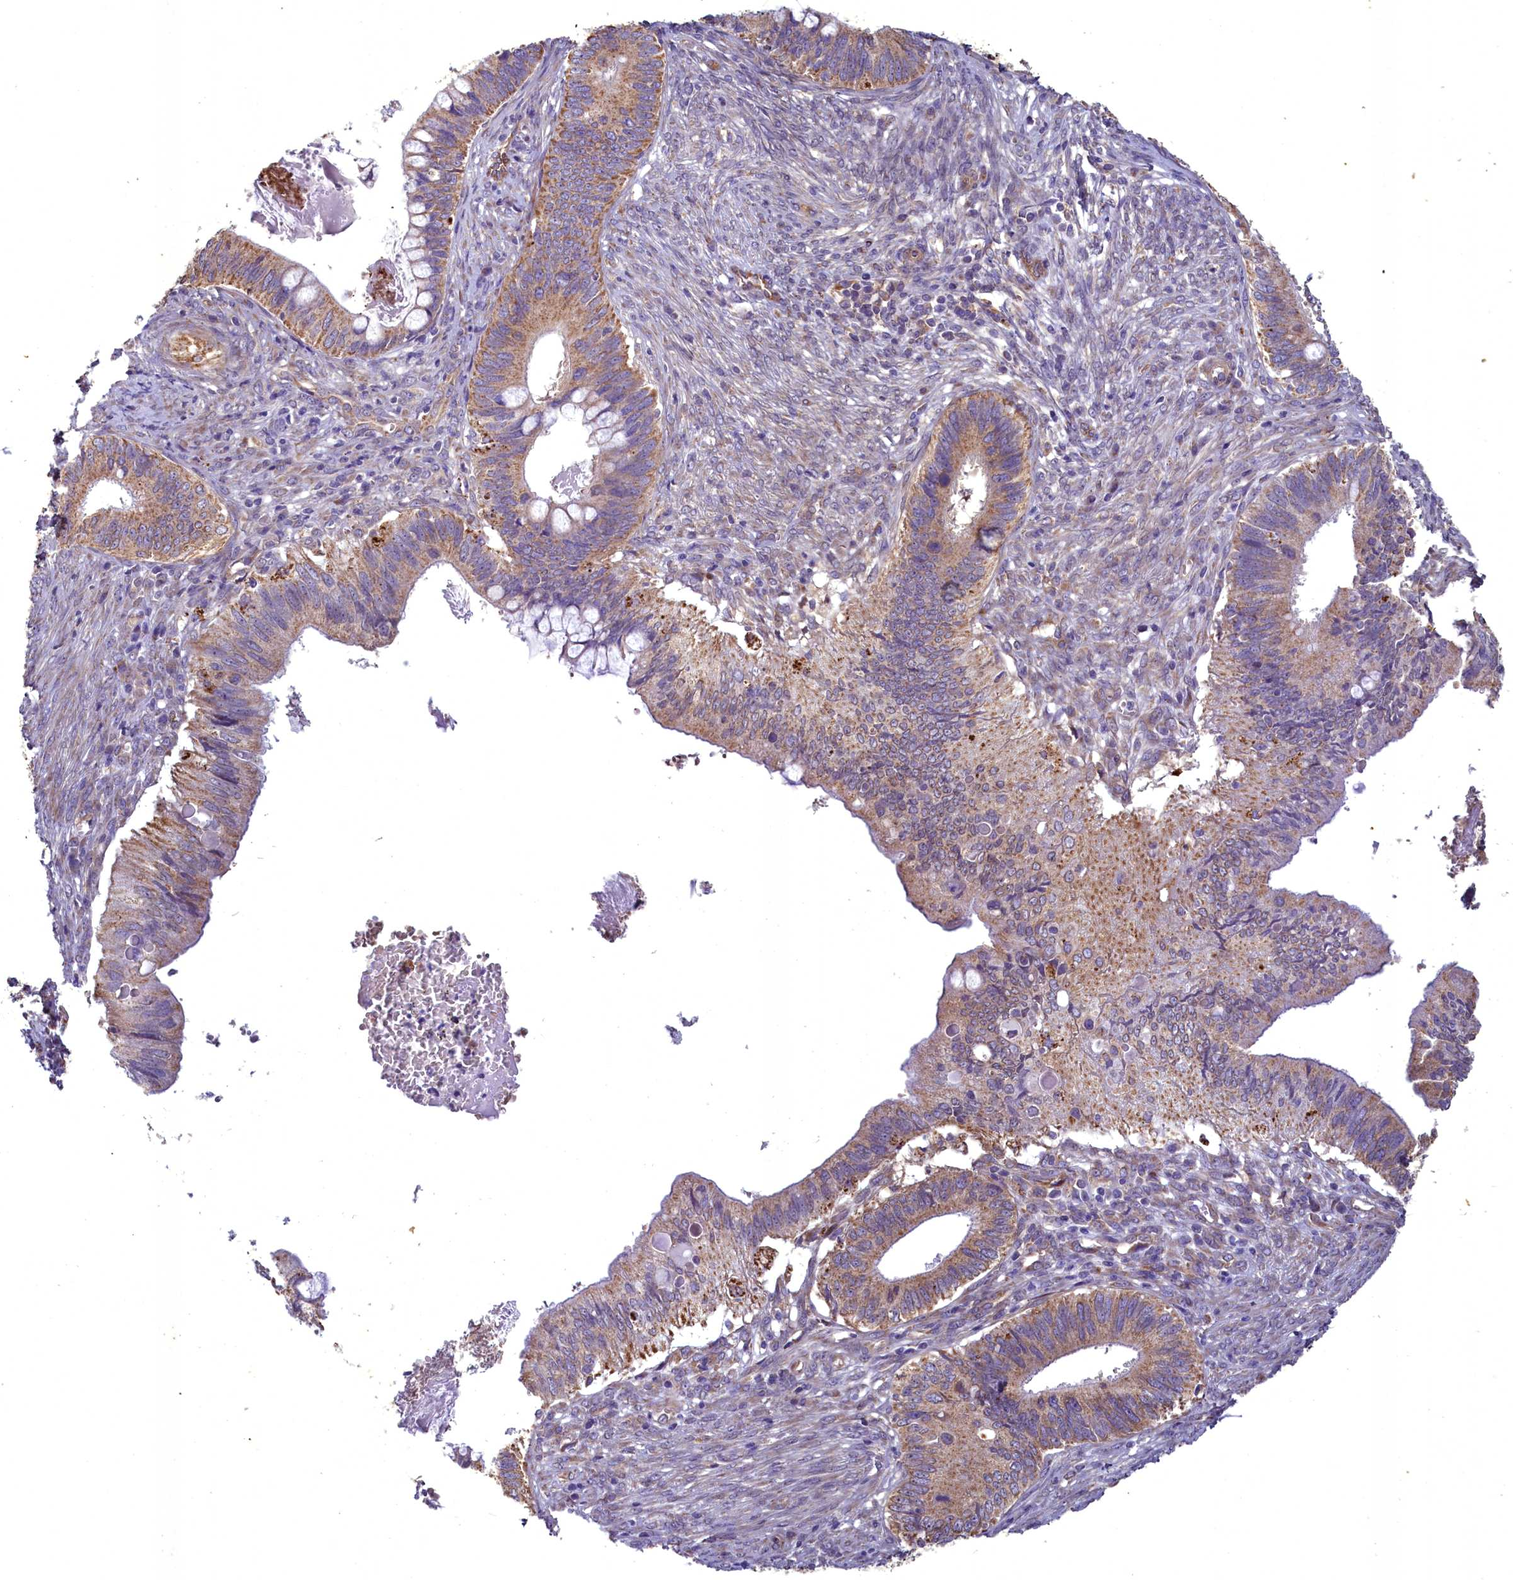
{"staining": {"intensity": "moderate", "quantity": "<25%", "location": "cytoplasmic/membranous"}, "tissue": "cervical cancer", "cell_type": "Tumor cells", "image_type": "cancer", "snomed": [{"axis": "morphology", "description": "Adenocarcinoma, NOS"}, {"axis": "topography", "description": "Cervix"}], "caption": "A brown stain labels moderate cytoplasmic/membranous staining of a protein in human cervical cancer tumor cells.", "gene": "ACAD8", "patient": {"sex": "female", "age": 42}}